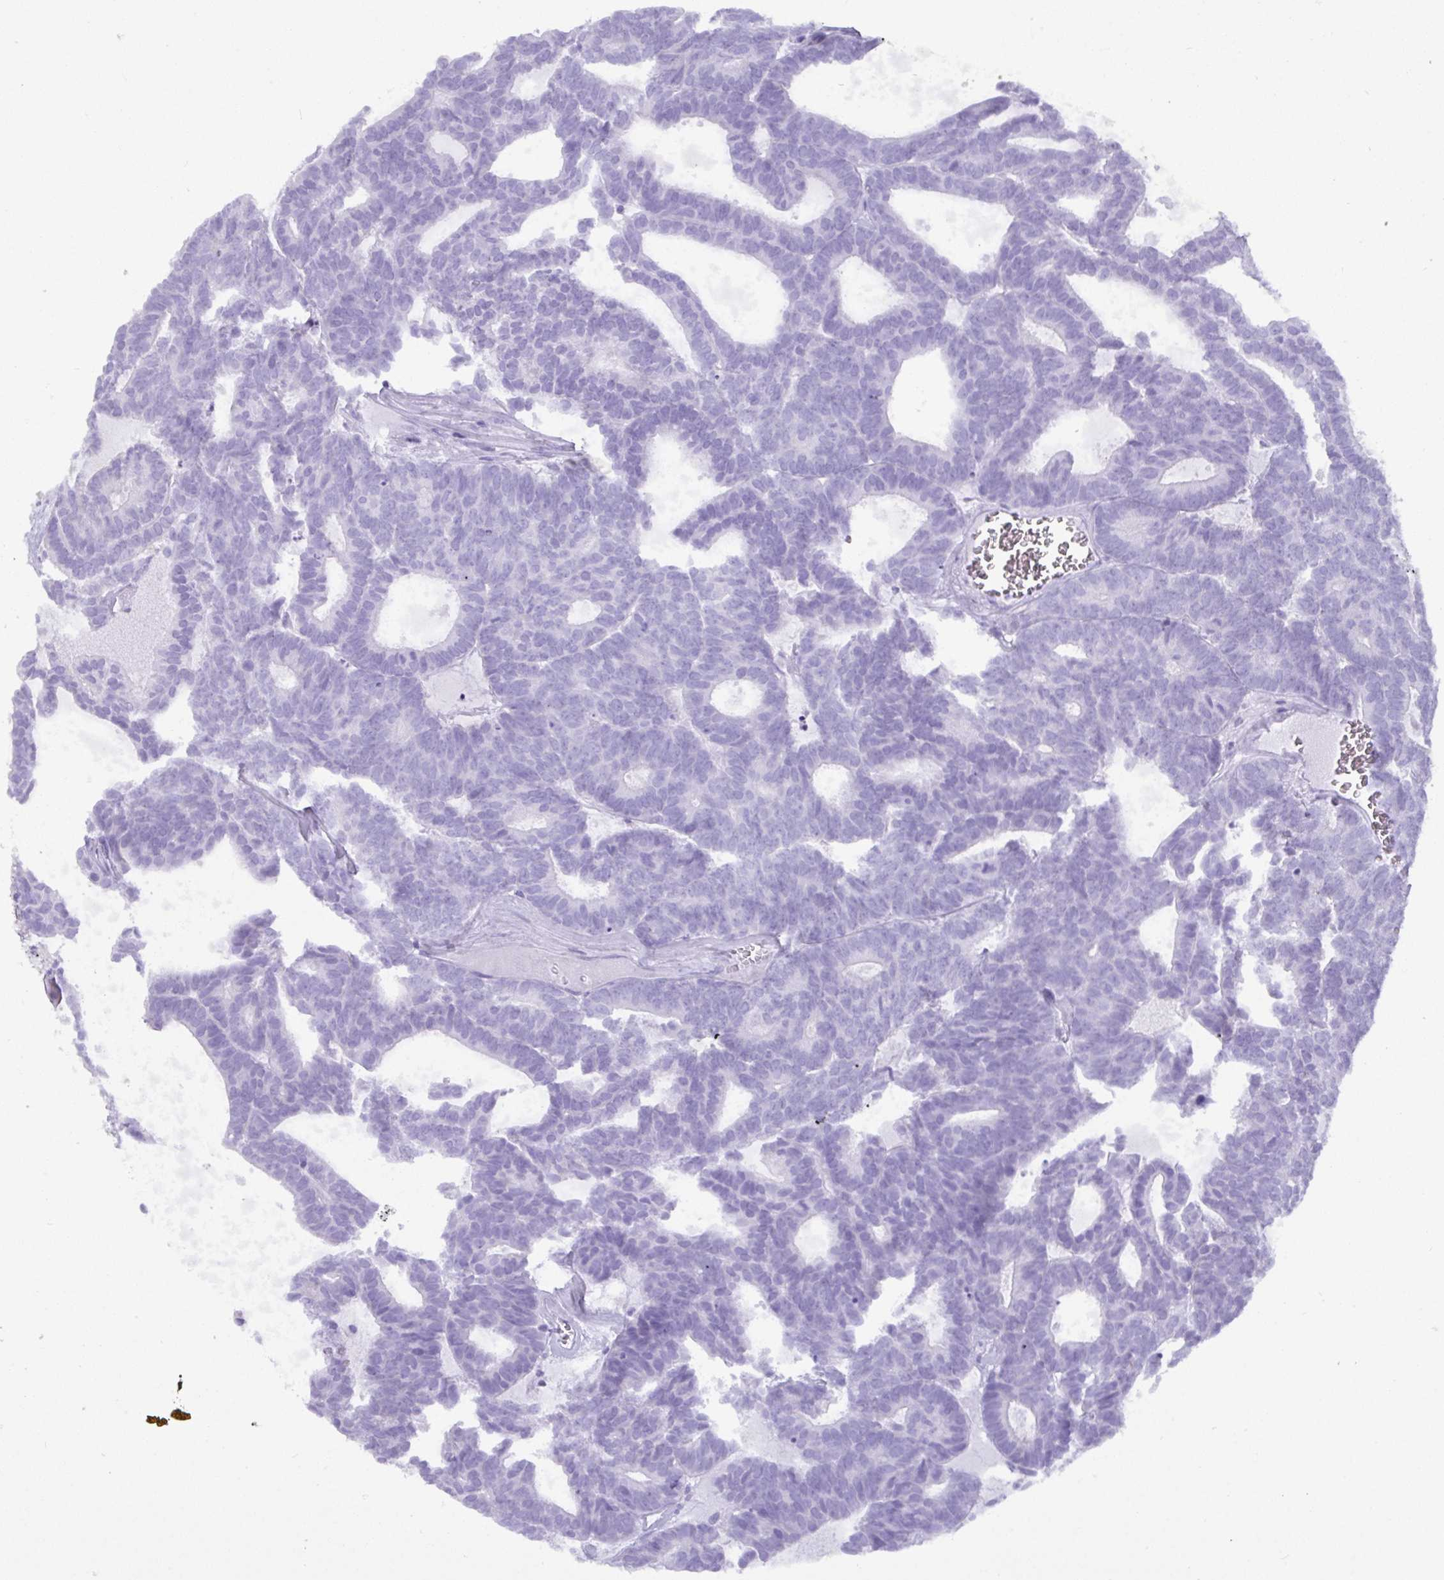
{"staining": {"intensity": "negative", "quantity": "none", "location": "none"}, "tissue": "head and neck cancer", "cell_type": "Tumor cells", "image_type": "cancer", "snomed": [{"axis": "morphology", "description": "Adenocarcinoma, NOS"}, {"axis": "topography", "description": "Head-Neck"}], "caption": "Immunohistochemistry of human adenocarcinoma (head and neck) reveals no expression in tumor cells. (DAB (3,3'-diaminobenzidine) IHC with hematoxylin counter stain).", "gene": "C4orf33", "patient": {"sex": "female", "age": 81}}